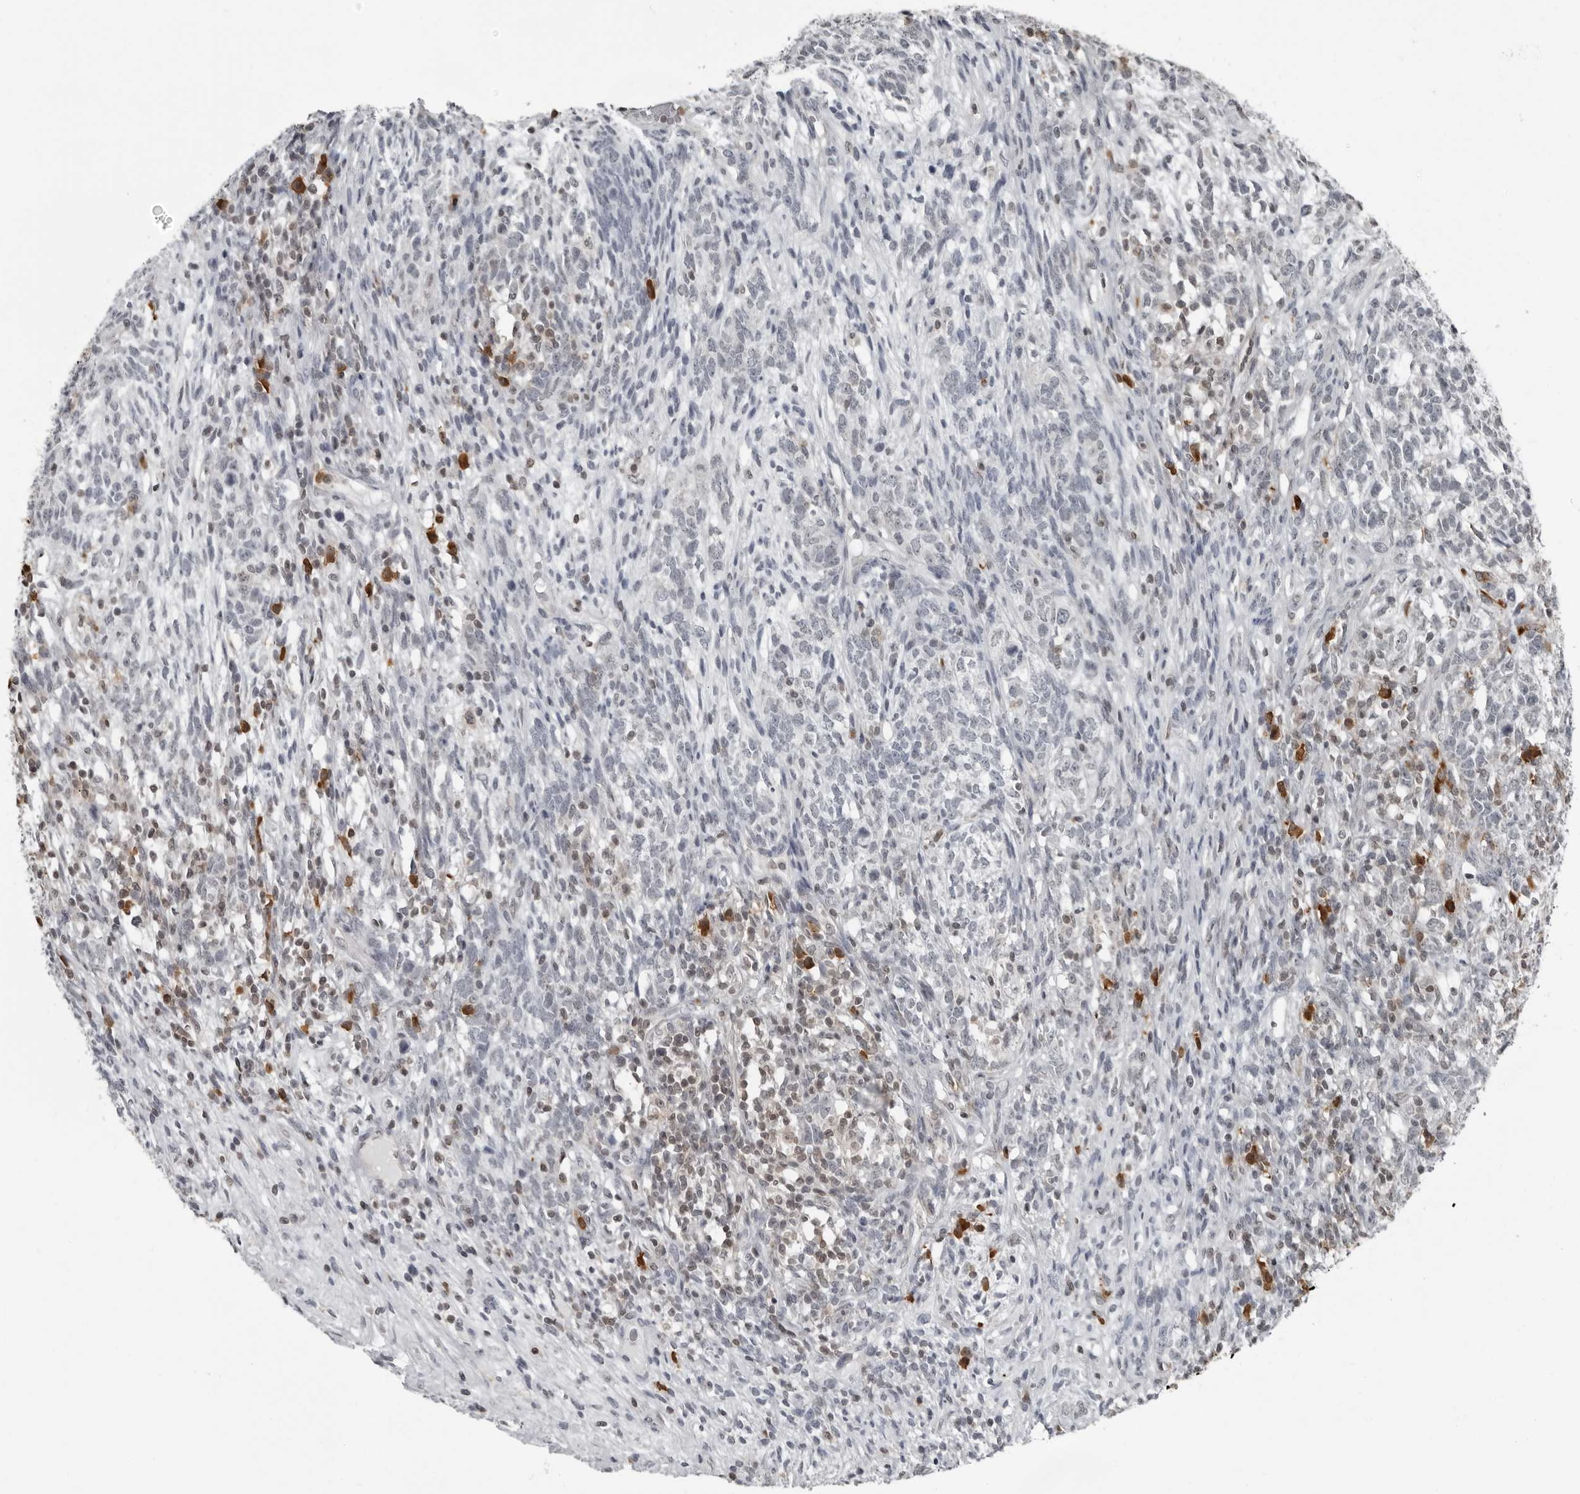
{"staining": {"intensity": "negative", "quantity": "none", "location": "none"}, "tissue": "testis cancer", "cell_type": "Tumor cells", "image_type": "cancer", "snomed": [{"axis": "morphology", "description": "Seminoma, NOS"}, {"axis": "morphology", "description": "Carcinoma, Embryonal, NOS"}, {"axis": "topography", "description": "Testis"}], "caption": "Immunohistochemistry micrograph of human testis cancer stained for a protein (brown), which demonstrates no staining in tumor cells.", "gene": "RTCA", "patient": {"sex": "male", "age": 28}}